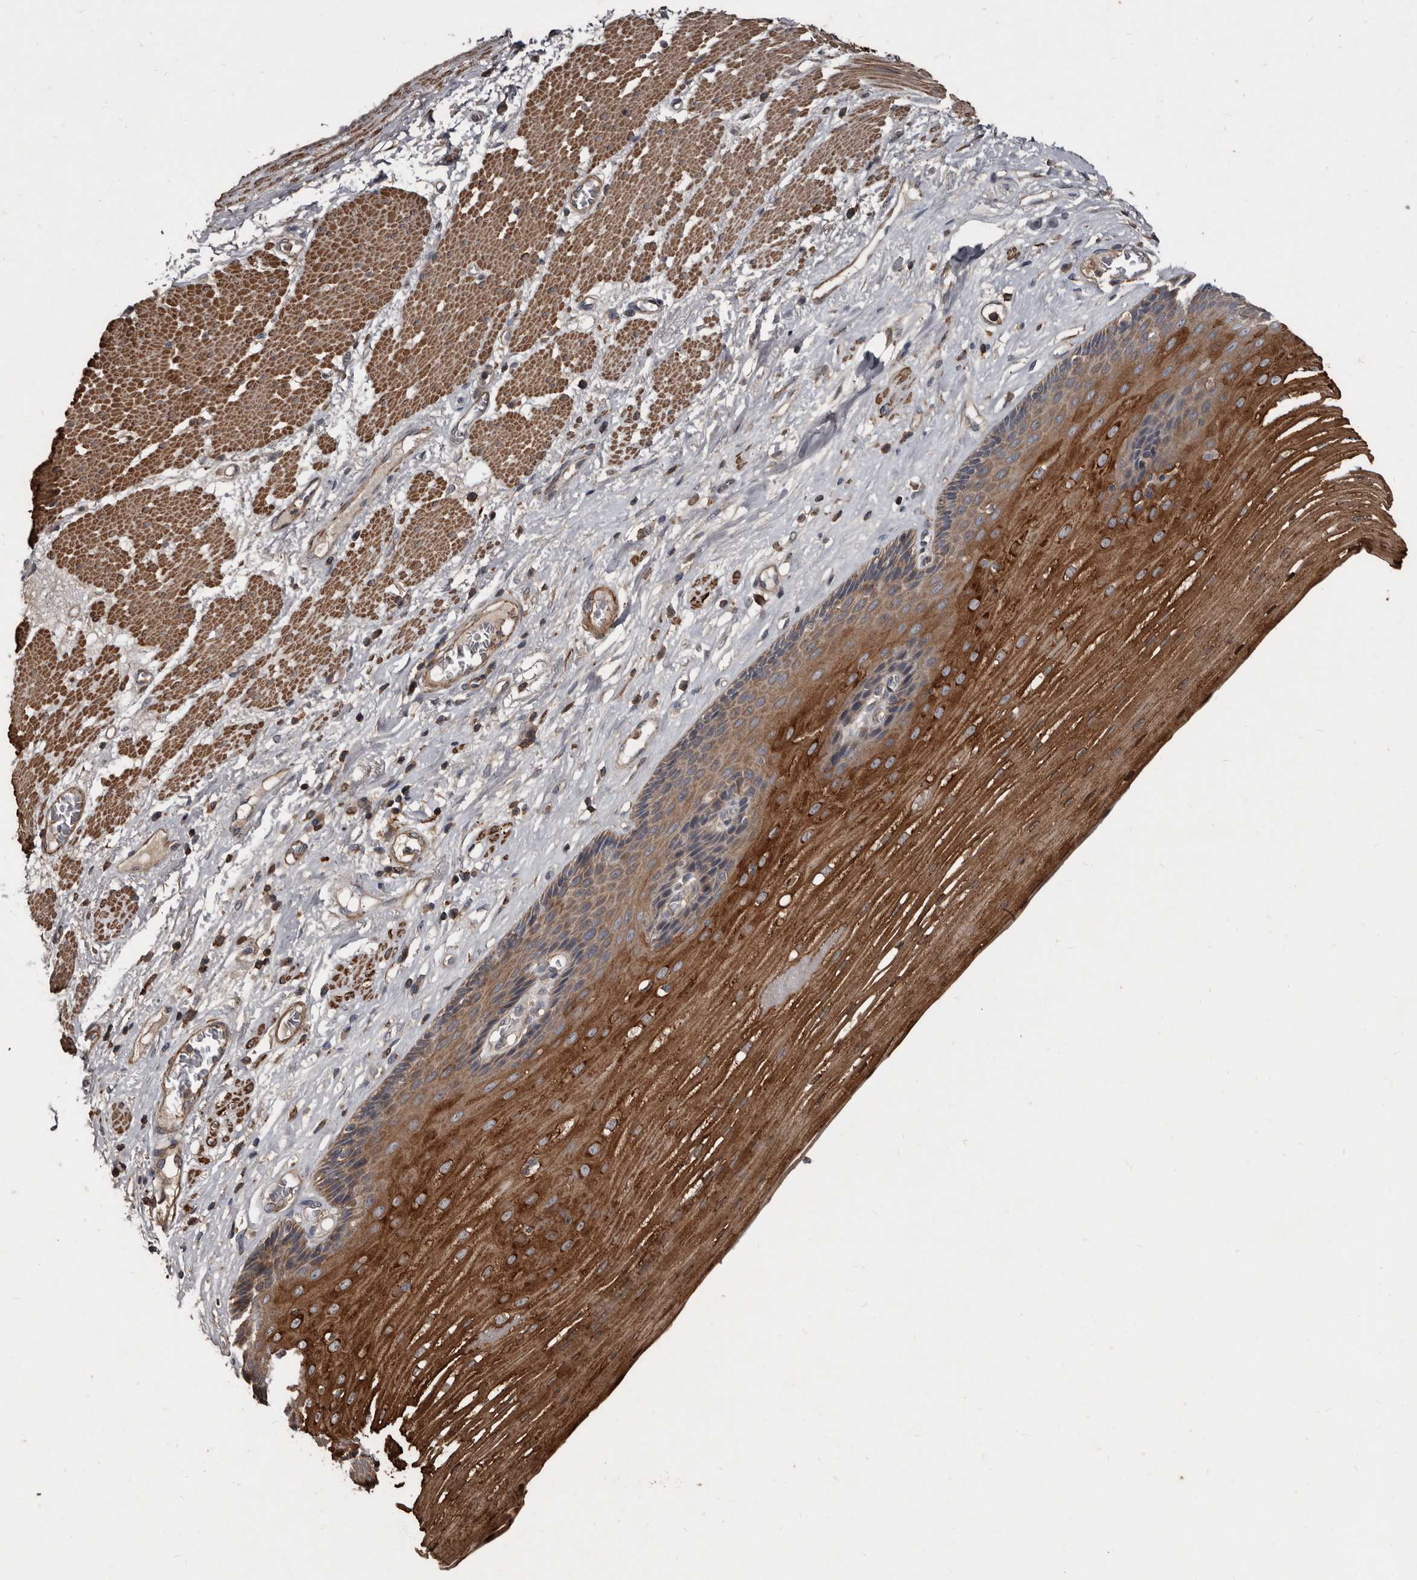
{"staining": {"intensity": "strong", "quantity": "25%-75%", "location": "cytoplasmic/membranous"}, "tissue": "esophagus", "cell_type": "Squamous epithelial cells", "image_type": "normal", "snomed": [{"axis": "morphology", "description": "Normal tissue, NOS"}, {"axis": "topography", "description": "Esophagus"}], "caption": "Immunohistochemical staining of normal esophagus exhibits strong cytoplasmic/membranous protein staining in approximately 25%-75% of squamous epithelial cells.", "gene": "GREB1", "patient": {"sex": "male", "age": 62}}